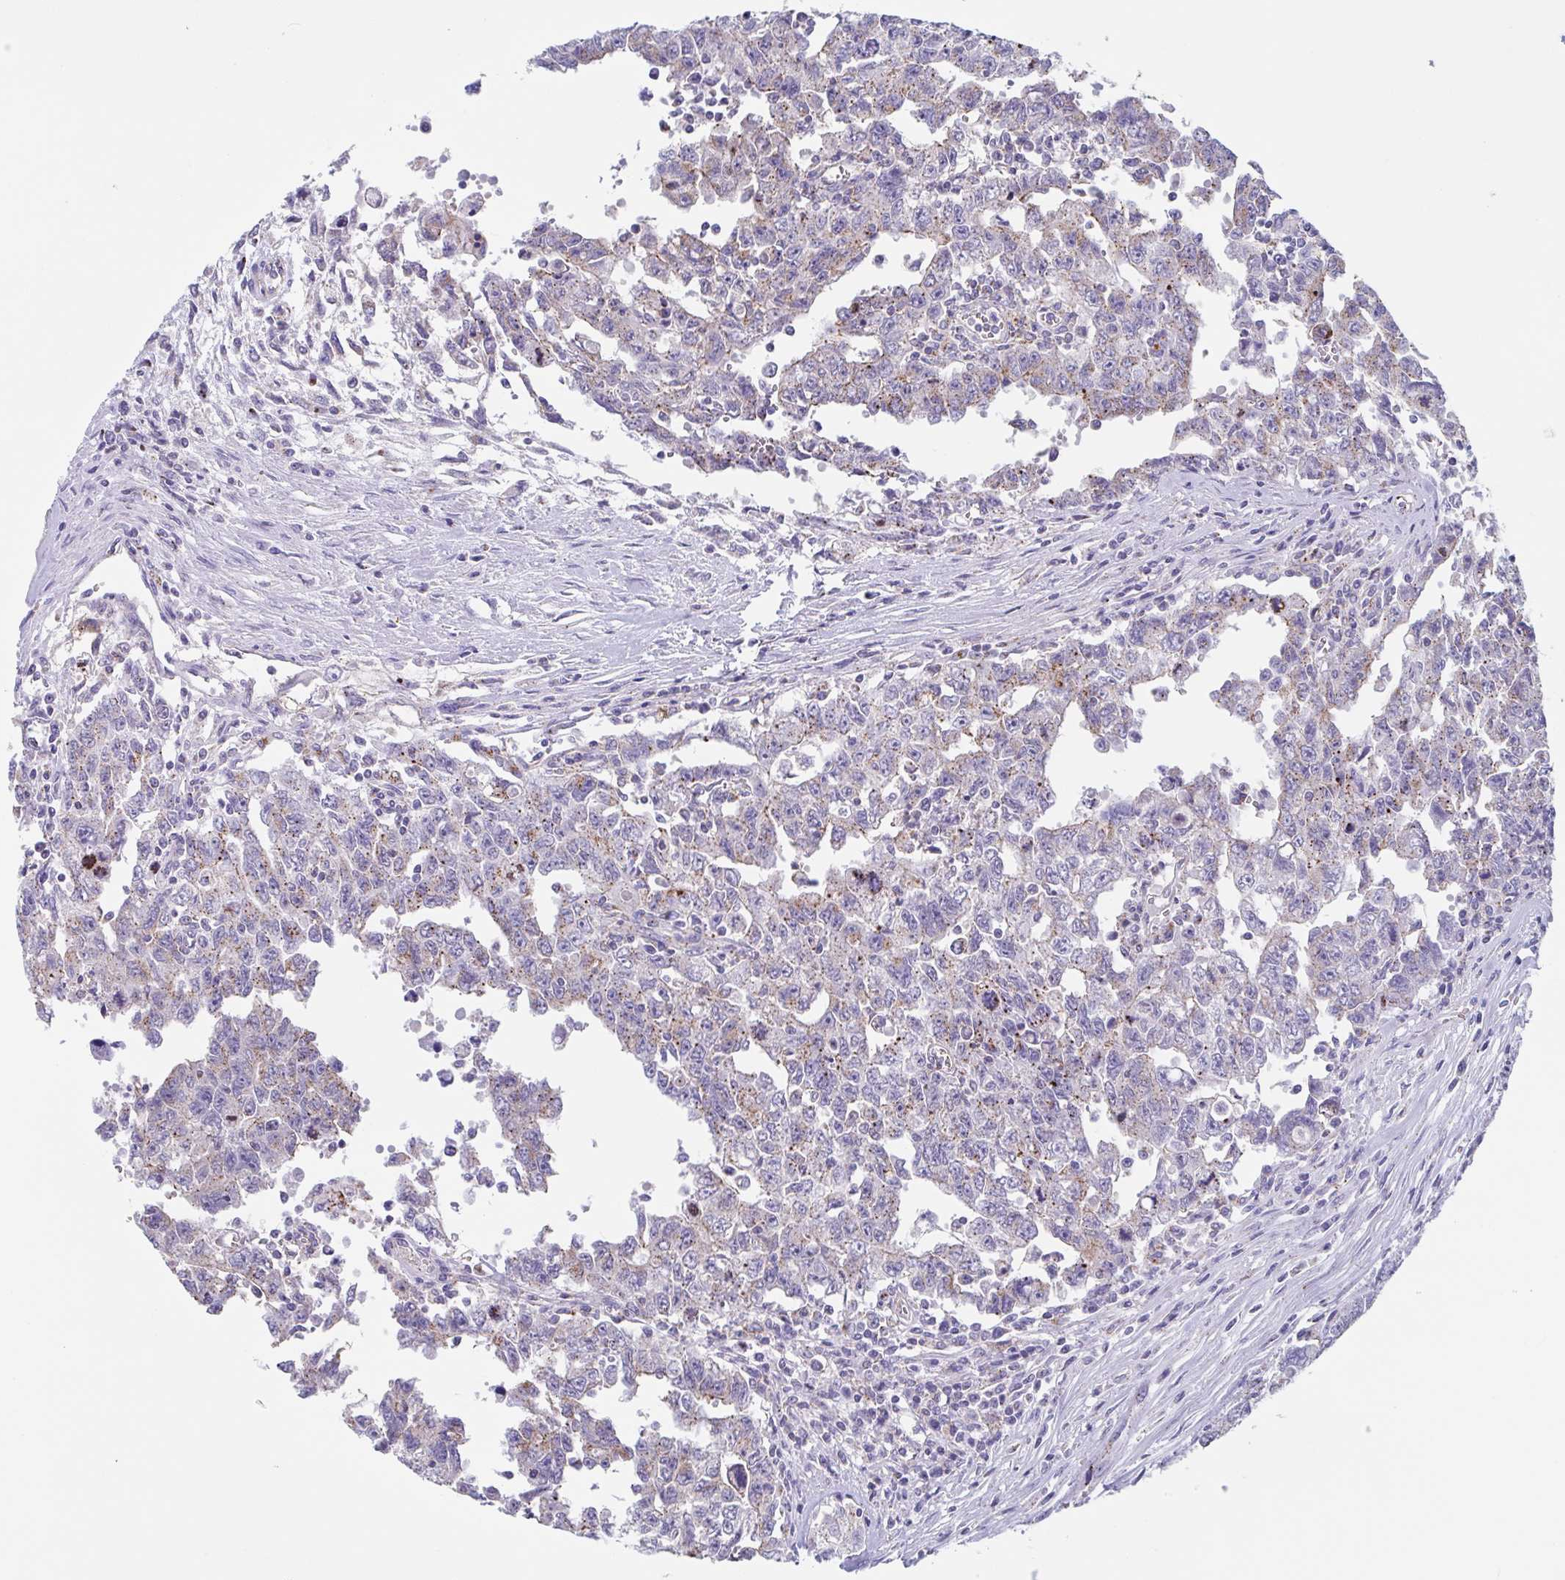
{"staining": {"intensity": "moderate", "quantity": "25%-75%", "location": "cytoplasmic/membranous"}, "tissue": "testis cancer", "cell_type": "Tumor cells", "image_type": "cancer", "snomed": [{"axis": "morphology", "description": "Carcinoma, Embryonal, NOS"}, {"axis": "topography", "description": "Testis"}], "caption": "Testis embryonal carcinoma stained with a protein marker demonstrates moderate staining in tumor cells.", "gene": "CHMP5", "patient": {"sex": "male", "age": 24}}